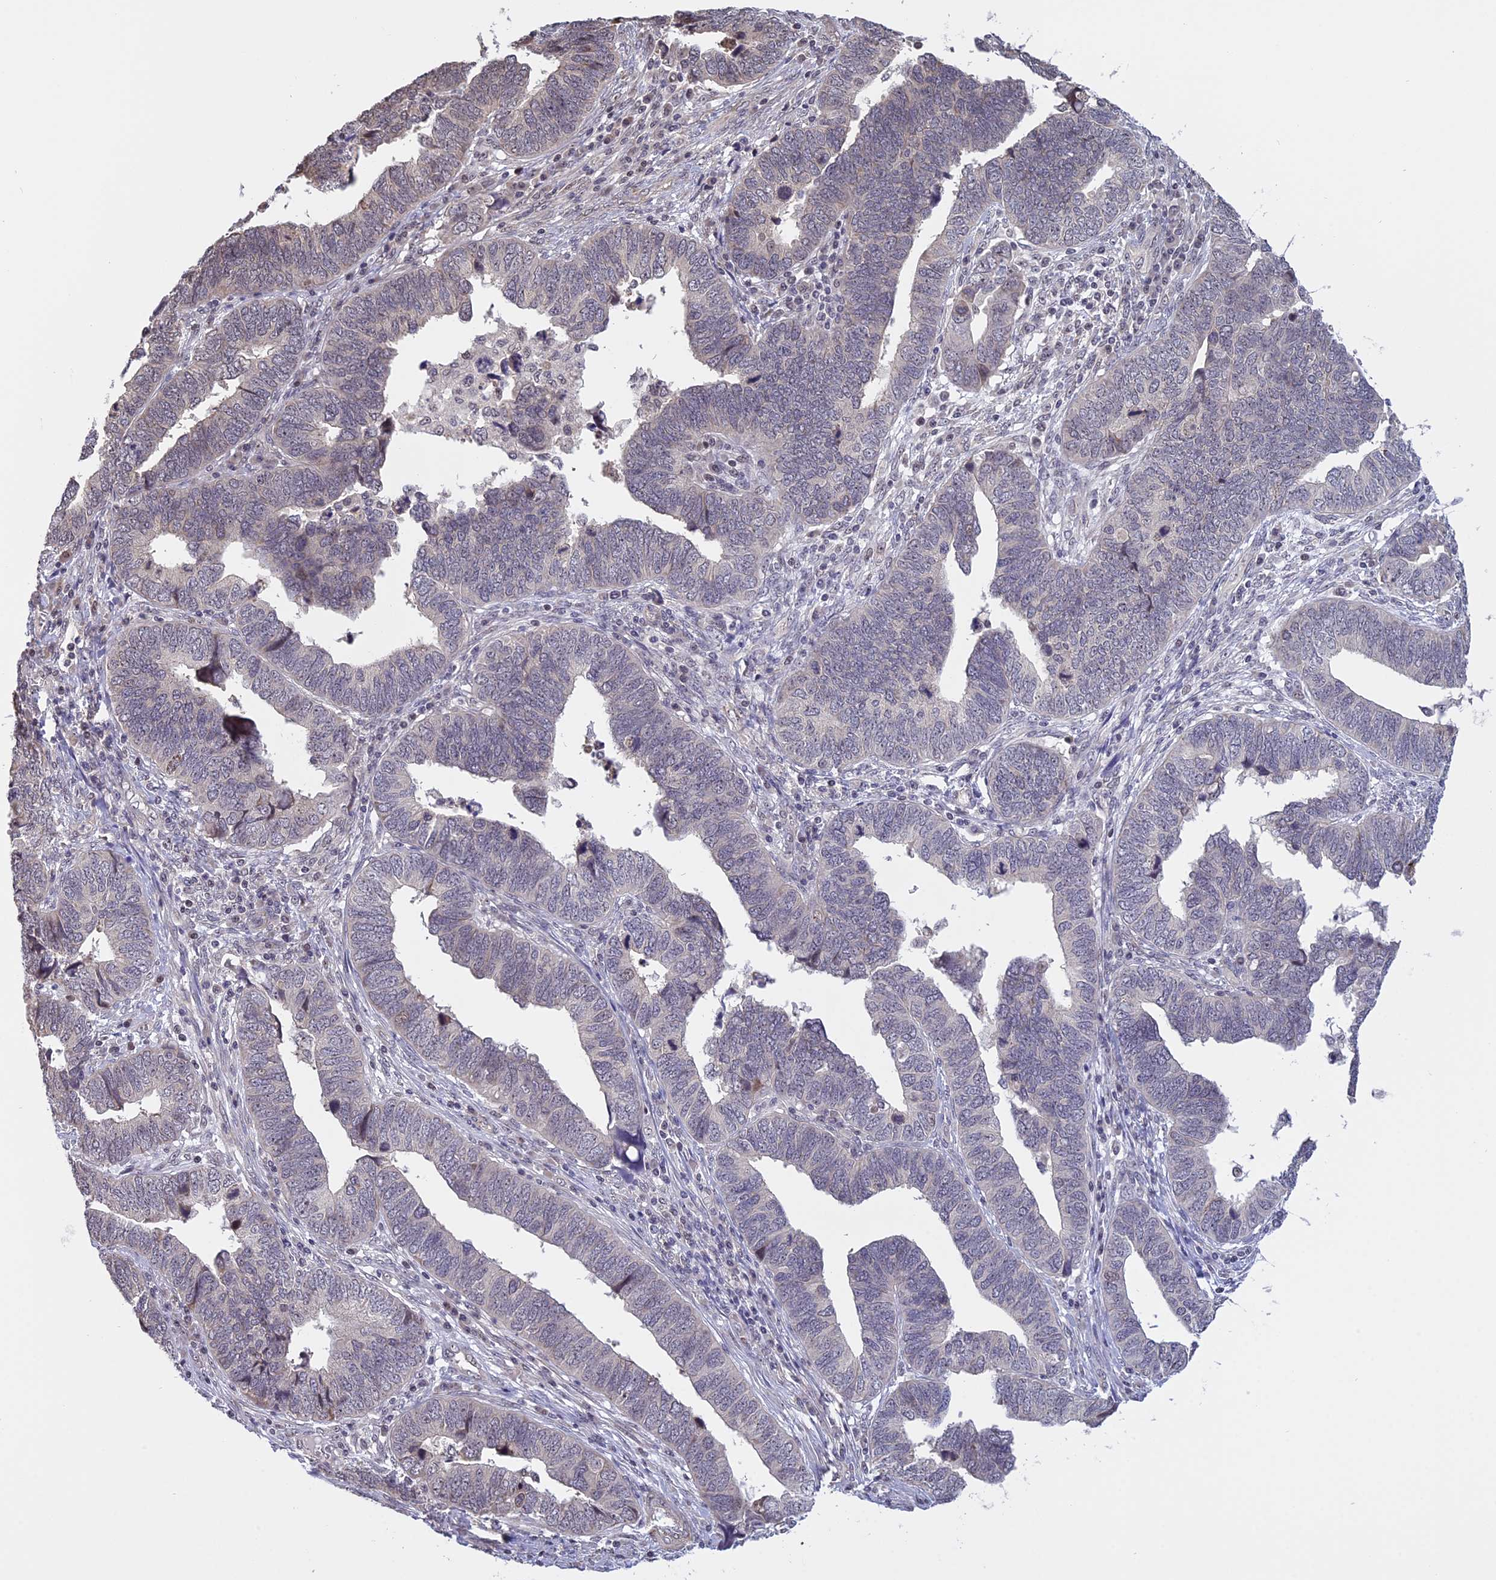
{"staining": {"intensity": "negative", "quantity": "none", "location": "none"}, "tissue": "endometrial cancer", "cell_type": "Tumor cells", "image_type": "cancer", "snomed": [{"axis": "morphology", "description": "Adenocarcinoma, NOS"}, {"axis": "topography", "description": "Endometrium"}], "caption": "This is a photomicrograph of immunohistochemistry (IHC) staining of endometrial cancer, which shows no positivity in tumor cells. (DAB (3,3'-diaminobenzidine) immunohistochemistry, high magnification).", "gene": "MGA", "patient": {"sex": "female", "age": 79}}